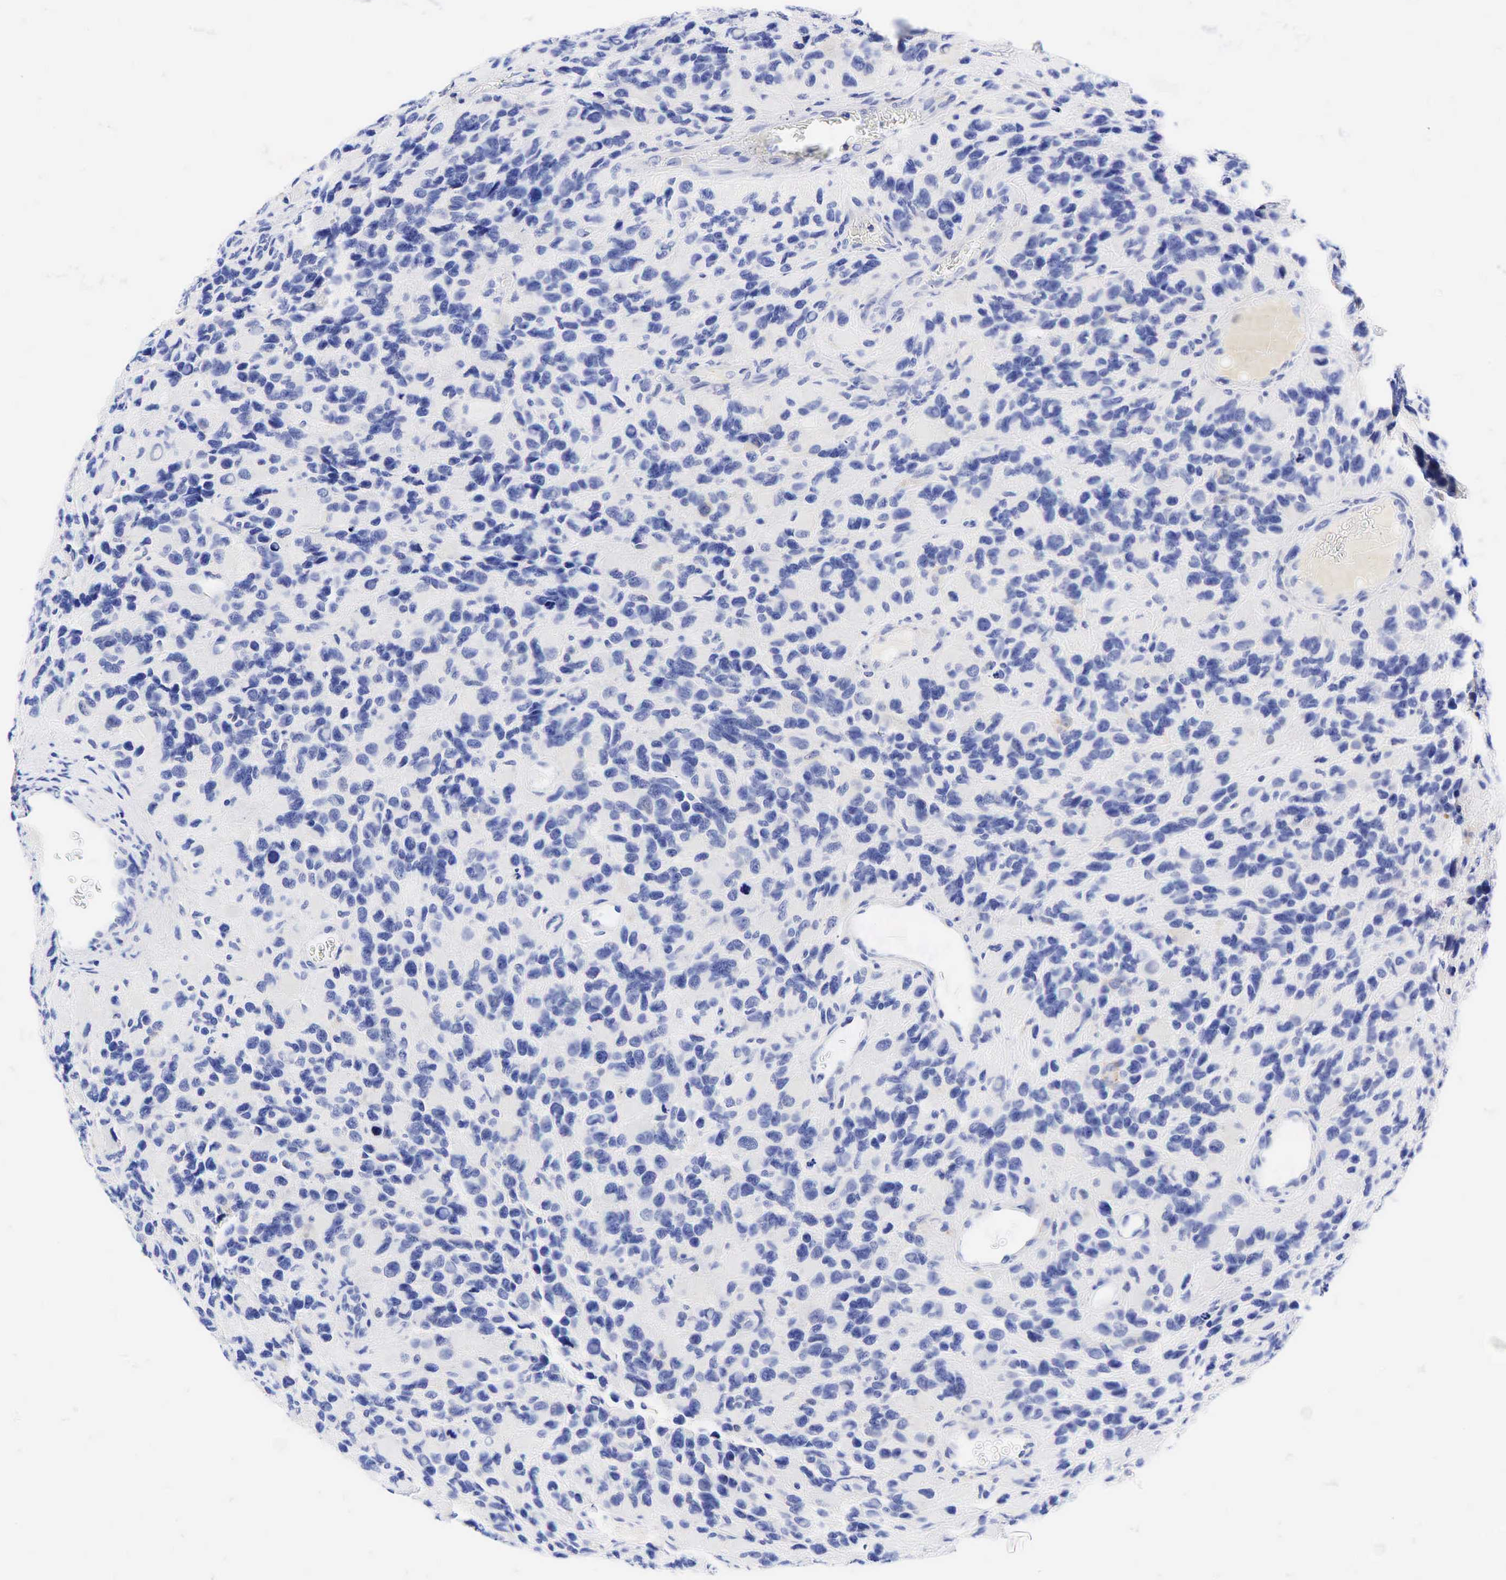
{"staining": {"intensity": "negative", "quantity": "none", "location": "none"}, "tissue": "glioma", "cell_type": "Tumor cells", "image_type": "cancer", "snomed": [{"axis": "morphology", "description": "Glioma, malignant, High grade"}, {"axis": "topography", "description": "Brain"}], "caption": "Glioma was stained to show a protein in brown. There is no significant expression in tumor cells.", "gene": "TNFRSF8", "patient": {"sex": "male", "age": 77}}